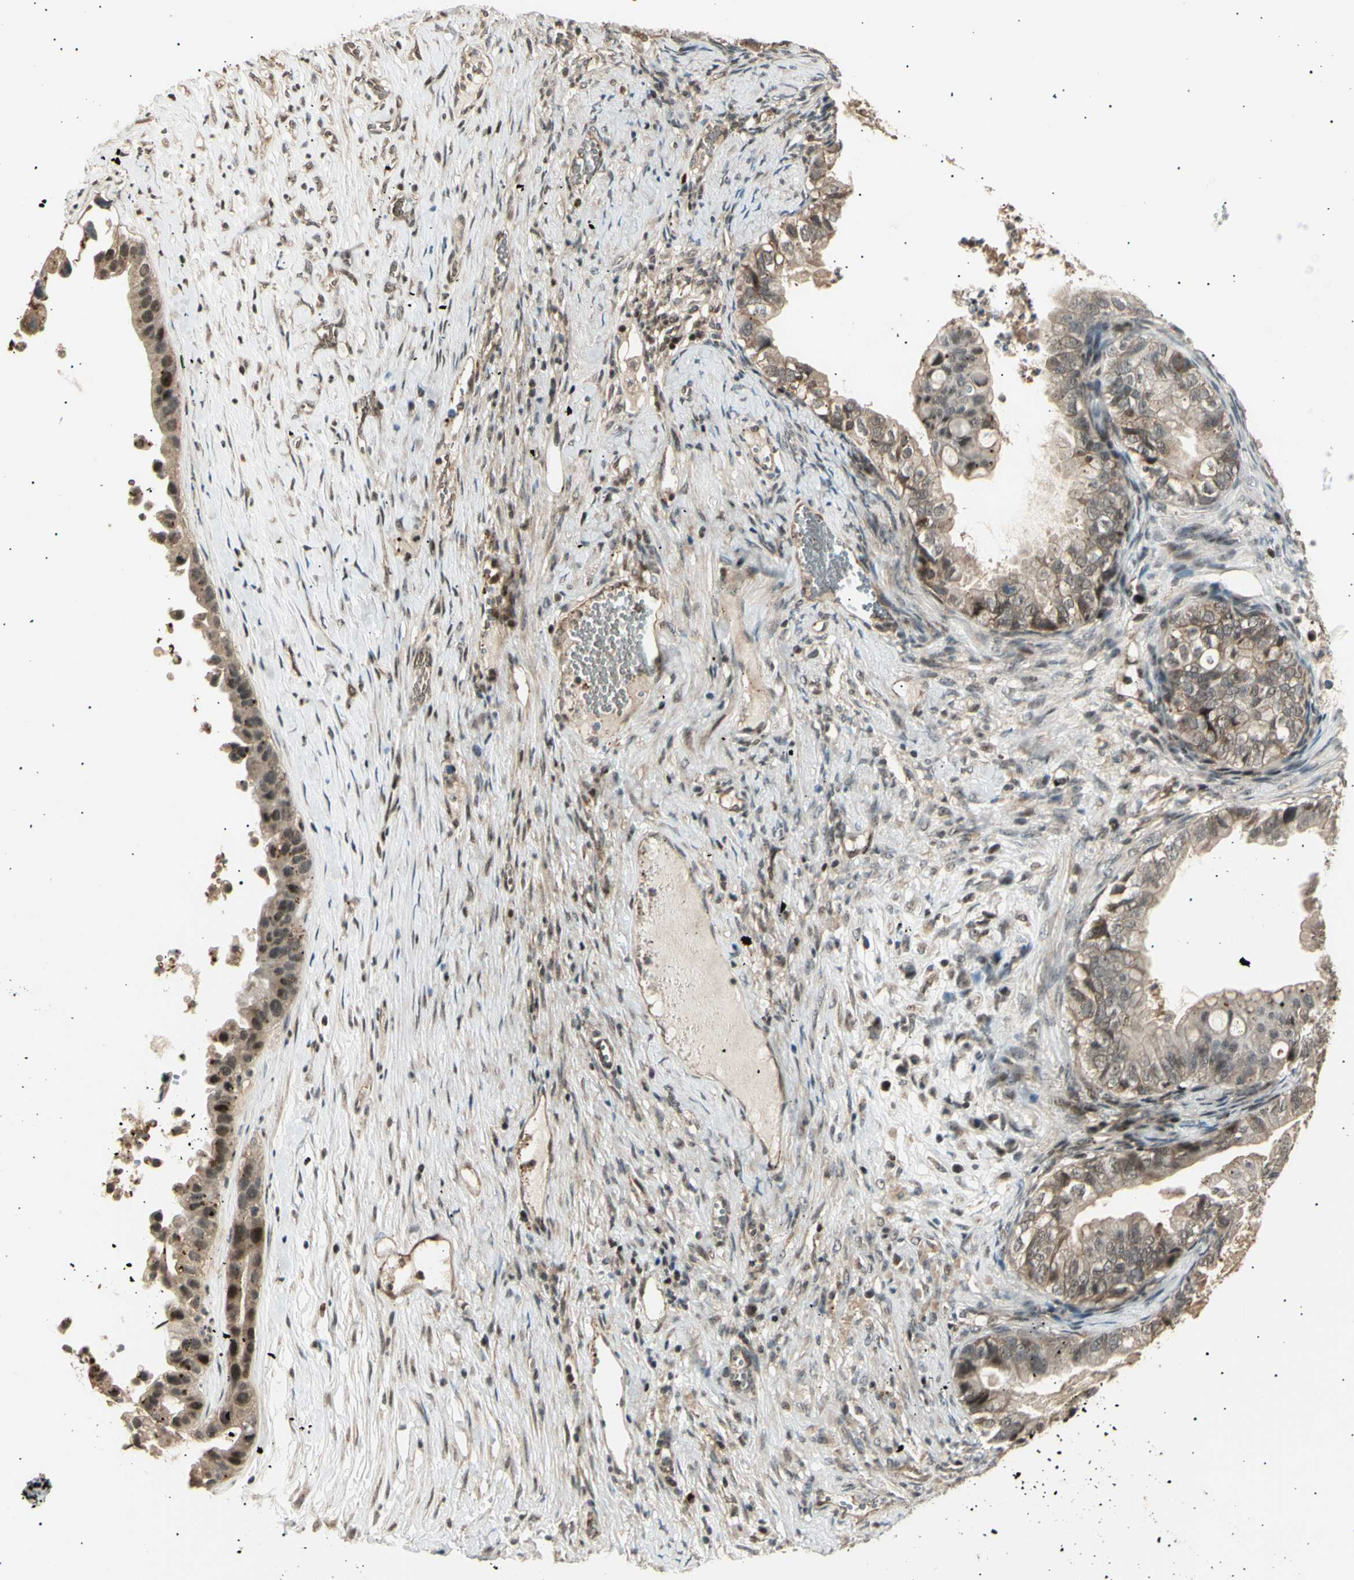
{"staining": {"intensity": "weak", "quantity": "25%-75%", "location": "cytoplasmic/membranous,nuclear"}, "tissue": "ovarian cancer", "cell_type": "Tumor cells", "image_type": "cancer", "snomed": [{"axis": "morphology", "description": "Cystadenocarcinoma, mucinous, NOS"}, {"axis": "topography", "description": "Ovary"}], "caption": "Immunohistochemistry (IHC) micrograph of neoplastic tissue: ovarian cancer stained using IHC shows low levels of weak protein expression localized specifically in the cytoplasmic/membranous and nuclear of tumor cells, appearing as a cytoplasmic/membranous and nuclear brown color.", "gene": "NUAK2", "patient": {"sex": "female", "age": 80}}